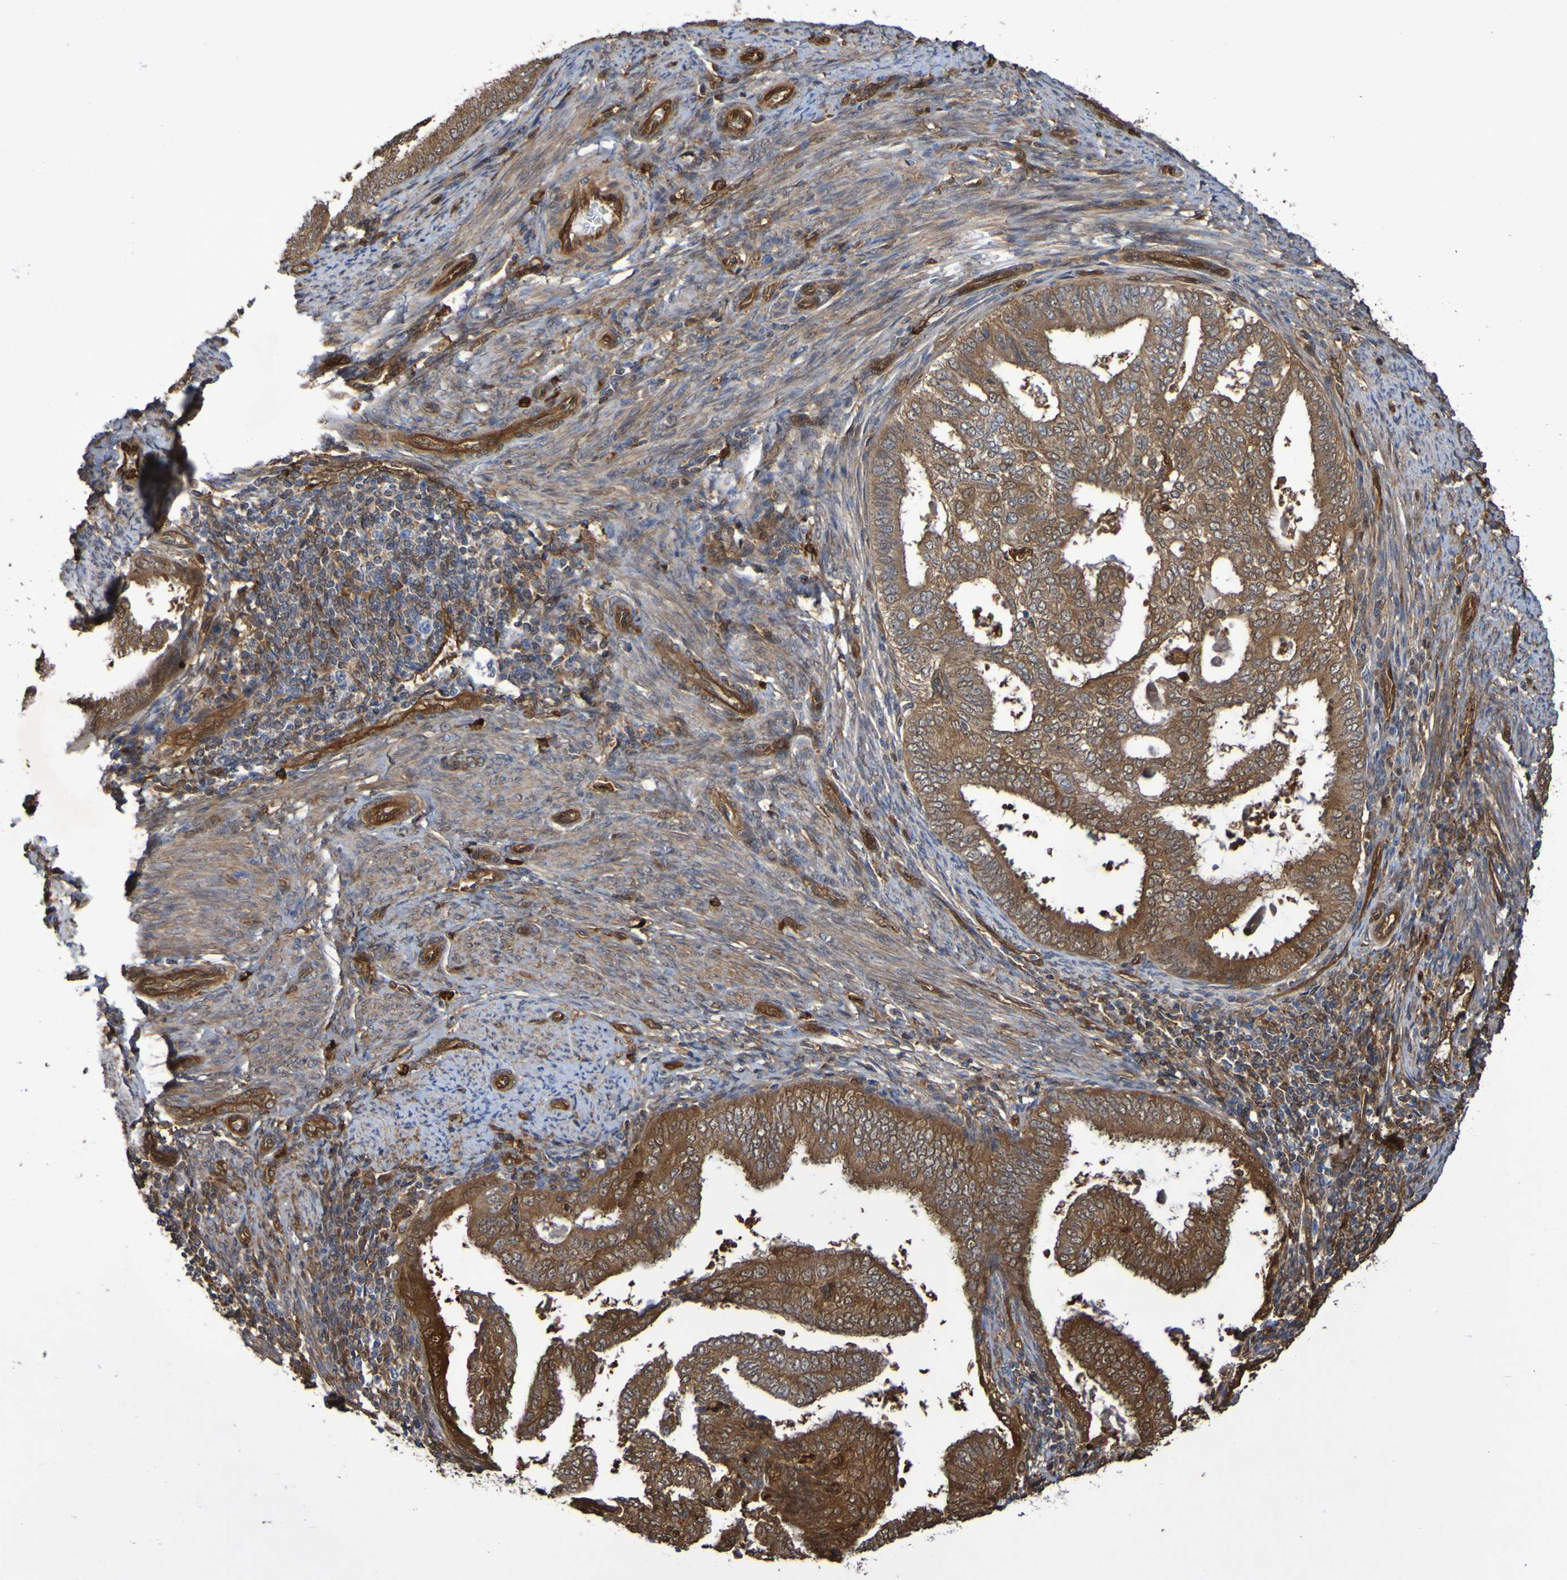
{"staining": {"intensity": "moderate", "quantity": ">75%", "location": "cytoplasmic/membranous"}, "tissue": "endometrial cancer", "cell_type": "Tumor cells", "image_type": "cancer", "snomed": [{"axis": "morphology", "description": "Adenocarcinoma, NOS"}, {"axis": "topography", "description": "Endometrium"}], "caption": "The immunohistochemical stain shows moderate cytoplasmic/membranous expression in tumor cells of endometrial cancer (adenocarcinoma) tissue.", "gene": "SERPINB6", "patient": {"sex": "female", "age": 58}}